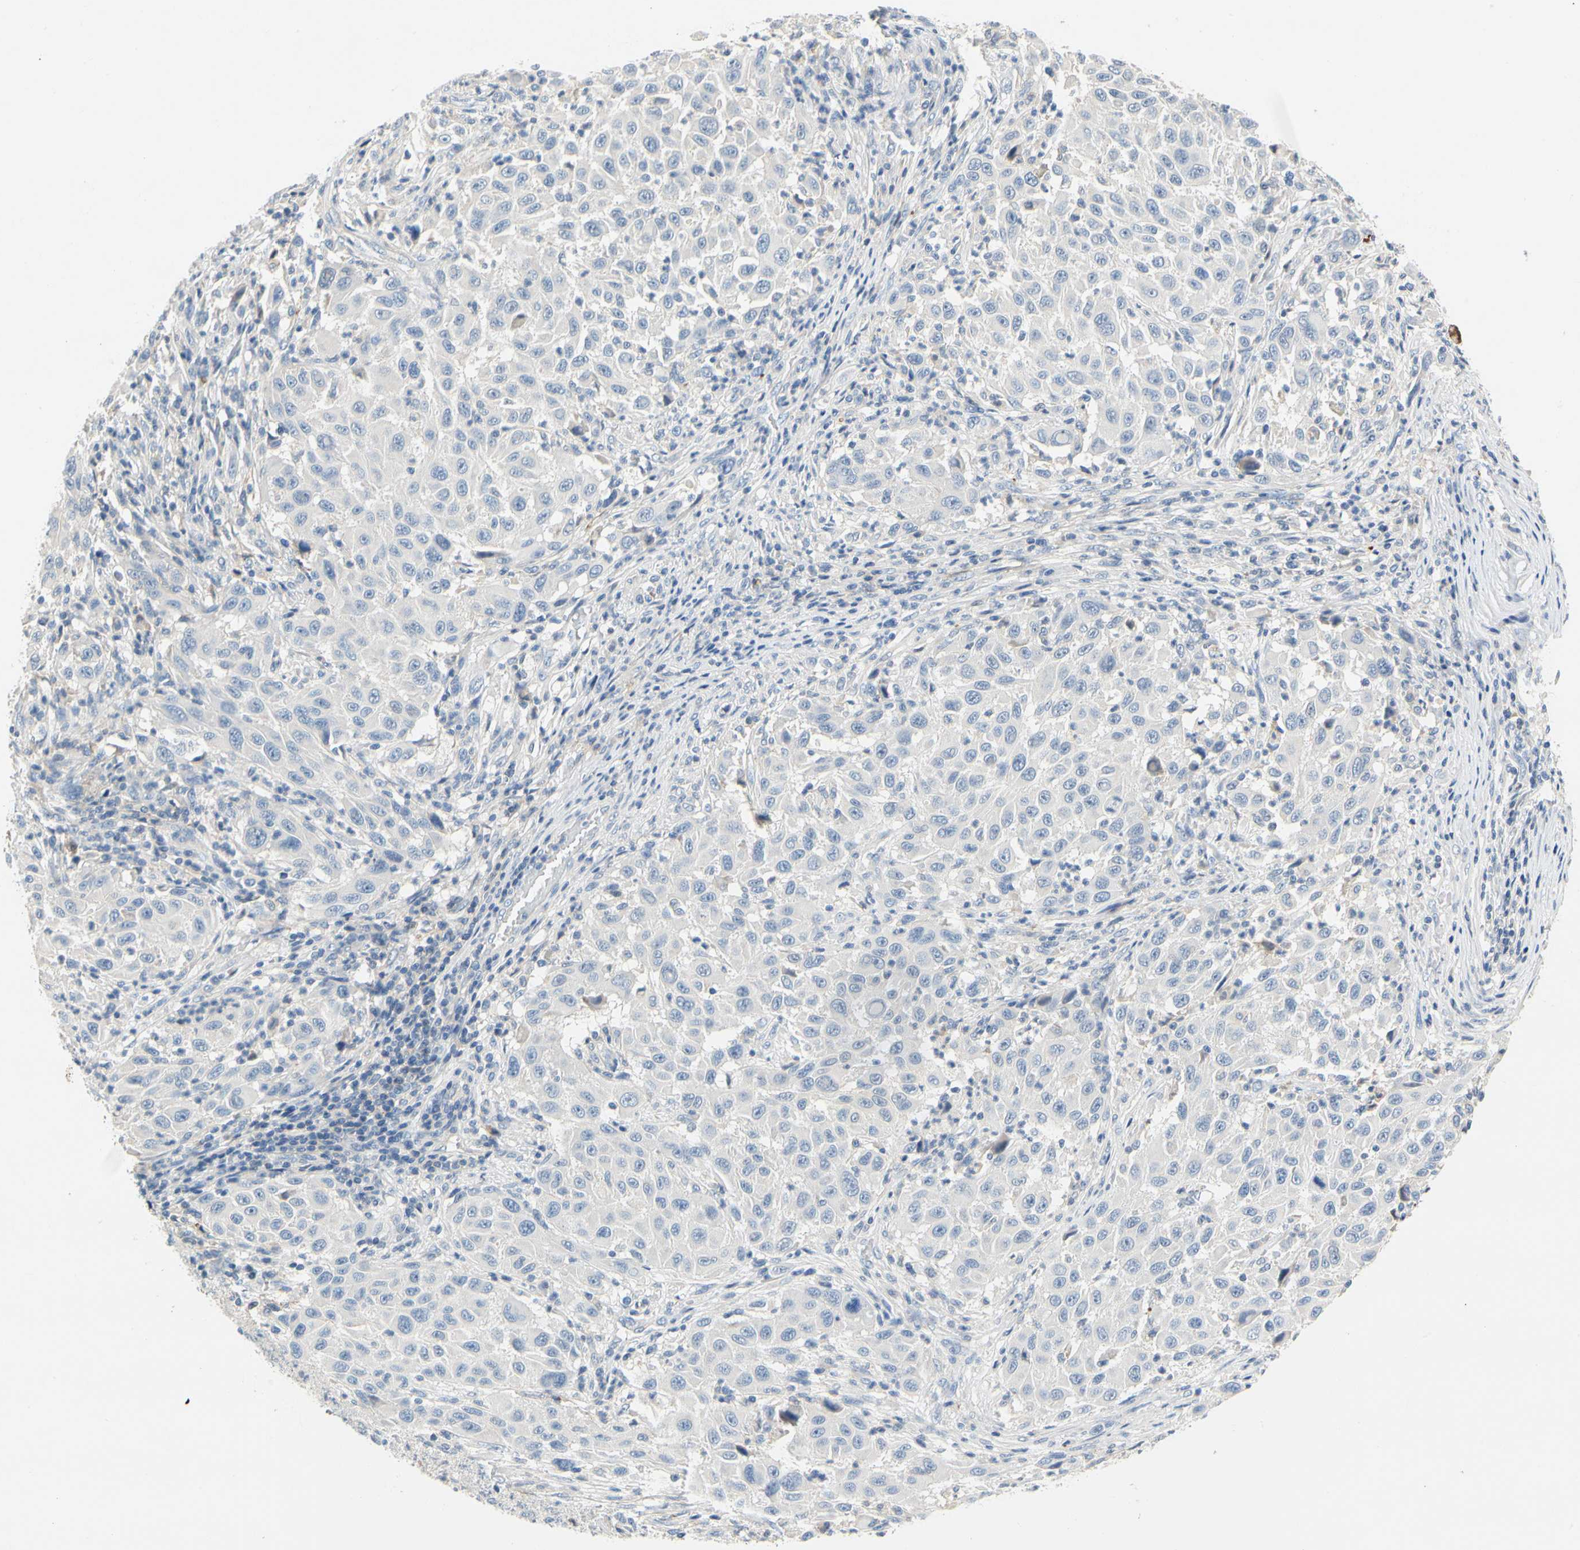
{"staining": {"intensity": "negative", "quantity": "none", "location": "none"}, "tissue": "melanoma", "cell_type": "Tumor cells", "image_type": "cancer", "snomed": [{"axis": "morphology", "description": "Malignant melanoma, Metastatic site"}, {"axis": "topography", "description": "Lymph node"}], "caption": "This is an immunohistochemistry photomicrograph of human malignant melanoma (metastatic site). There is no expression in tumor cells.", "gene": "CCM2L", "patient": {"sex": "male", "age": 61}}